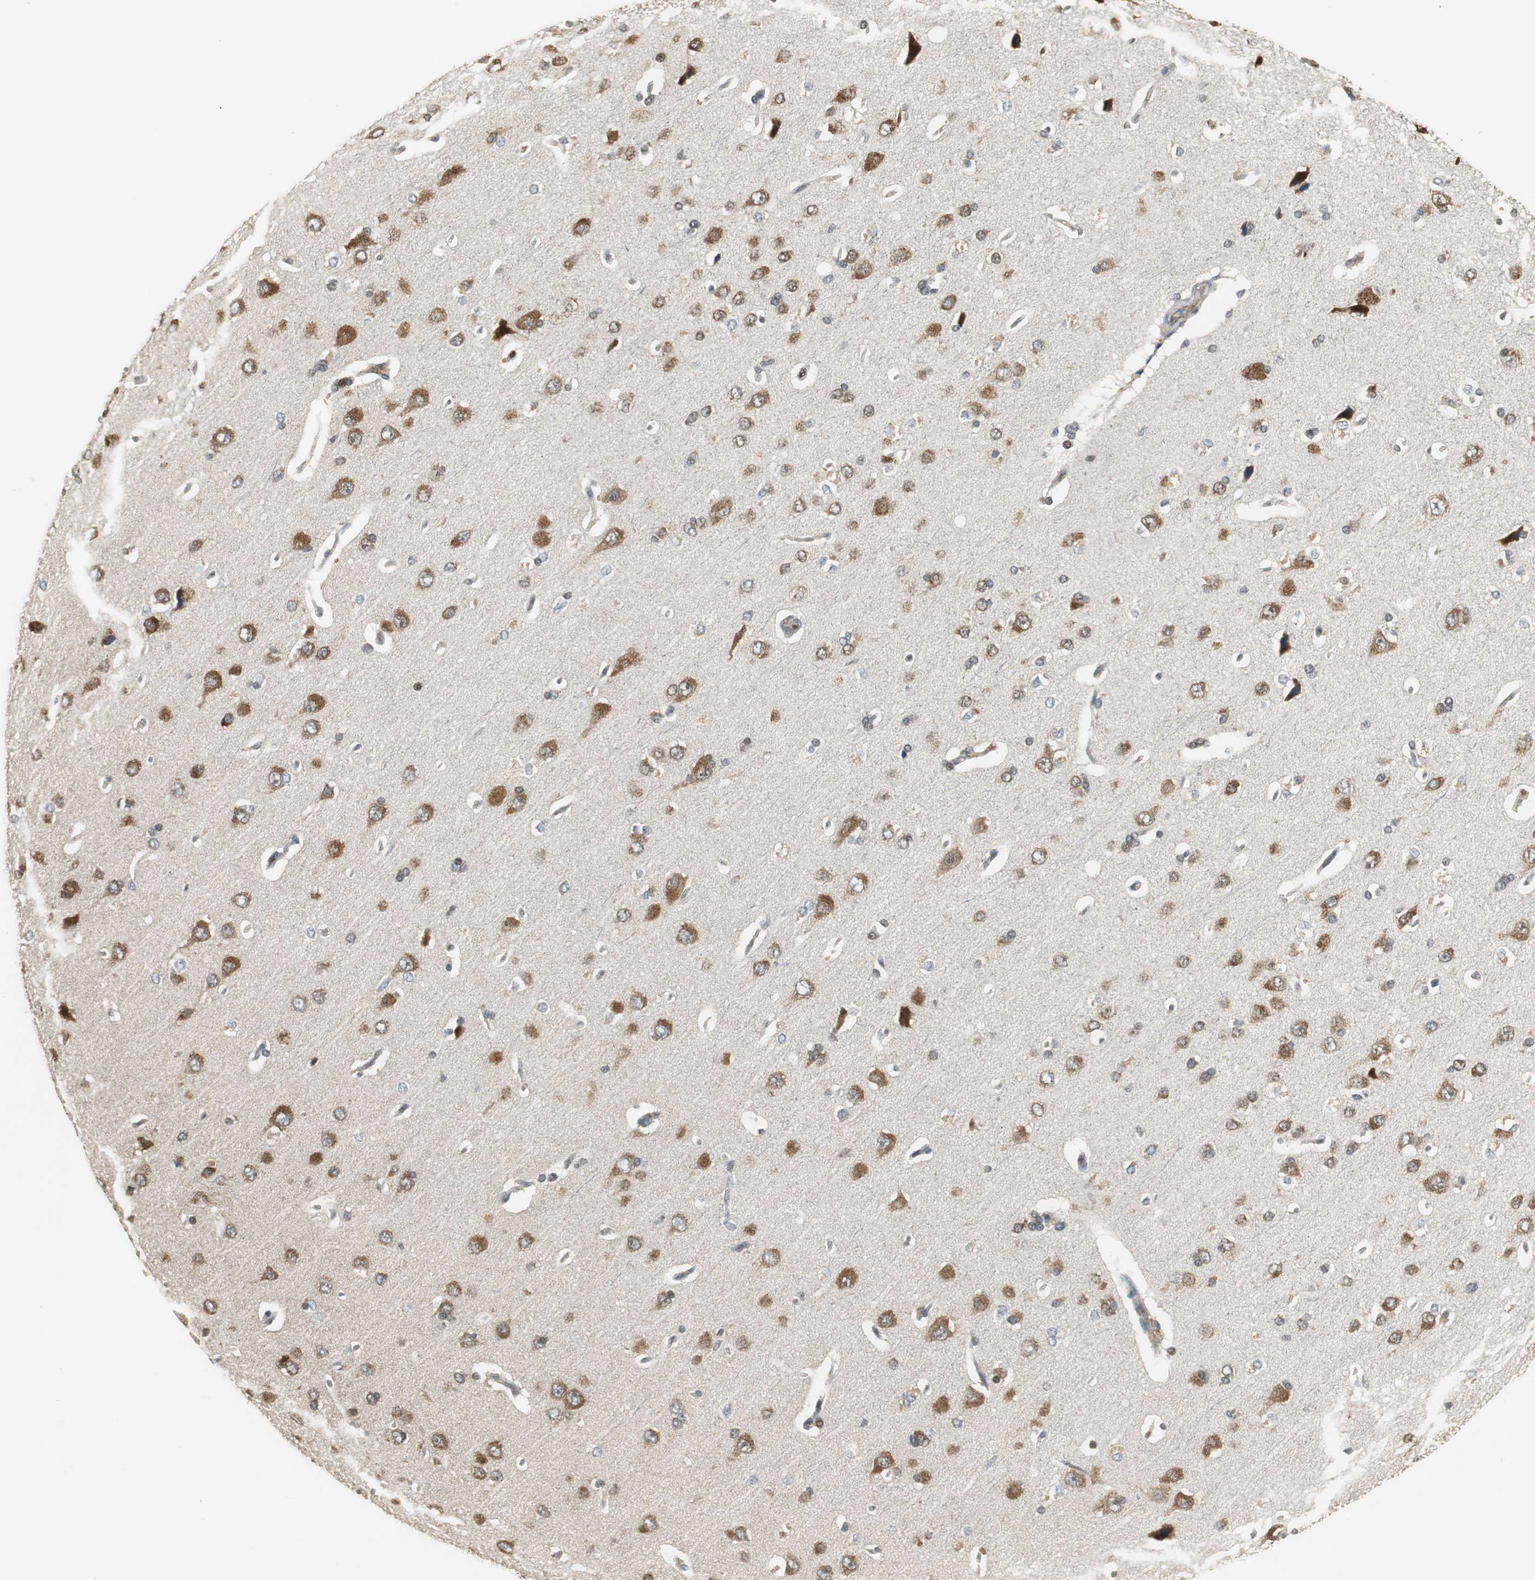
{"staining": {"intensity": "negative", "quantity": "none", "location": "none"}, "tissue": "cerebral cortex", "cell_type": "Endothelial cells", "image_type": "normal", "snomed": [{"axis": "morphology", "description": "Normal tissue, NOS"}, {"axis": "topography", "description": "Cerebral cortex"}], "caption": "Immunohistochemistry (IHC) of unremarkable human cerebral cortex shows no positivity in endothelial cells. Brightfield microscopy of IHC stained with DAB (3,3'-diaminobenzidine) (brown) and hematoxylin (blue), captured at high magnification.", "gene": "CCT5", "patient": {"sex": "male", "age": 62}}